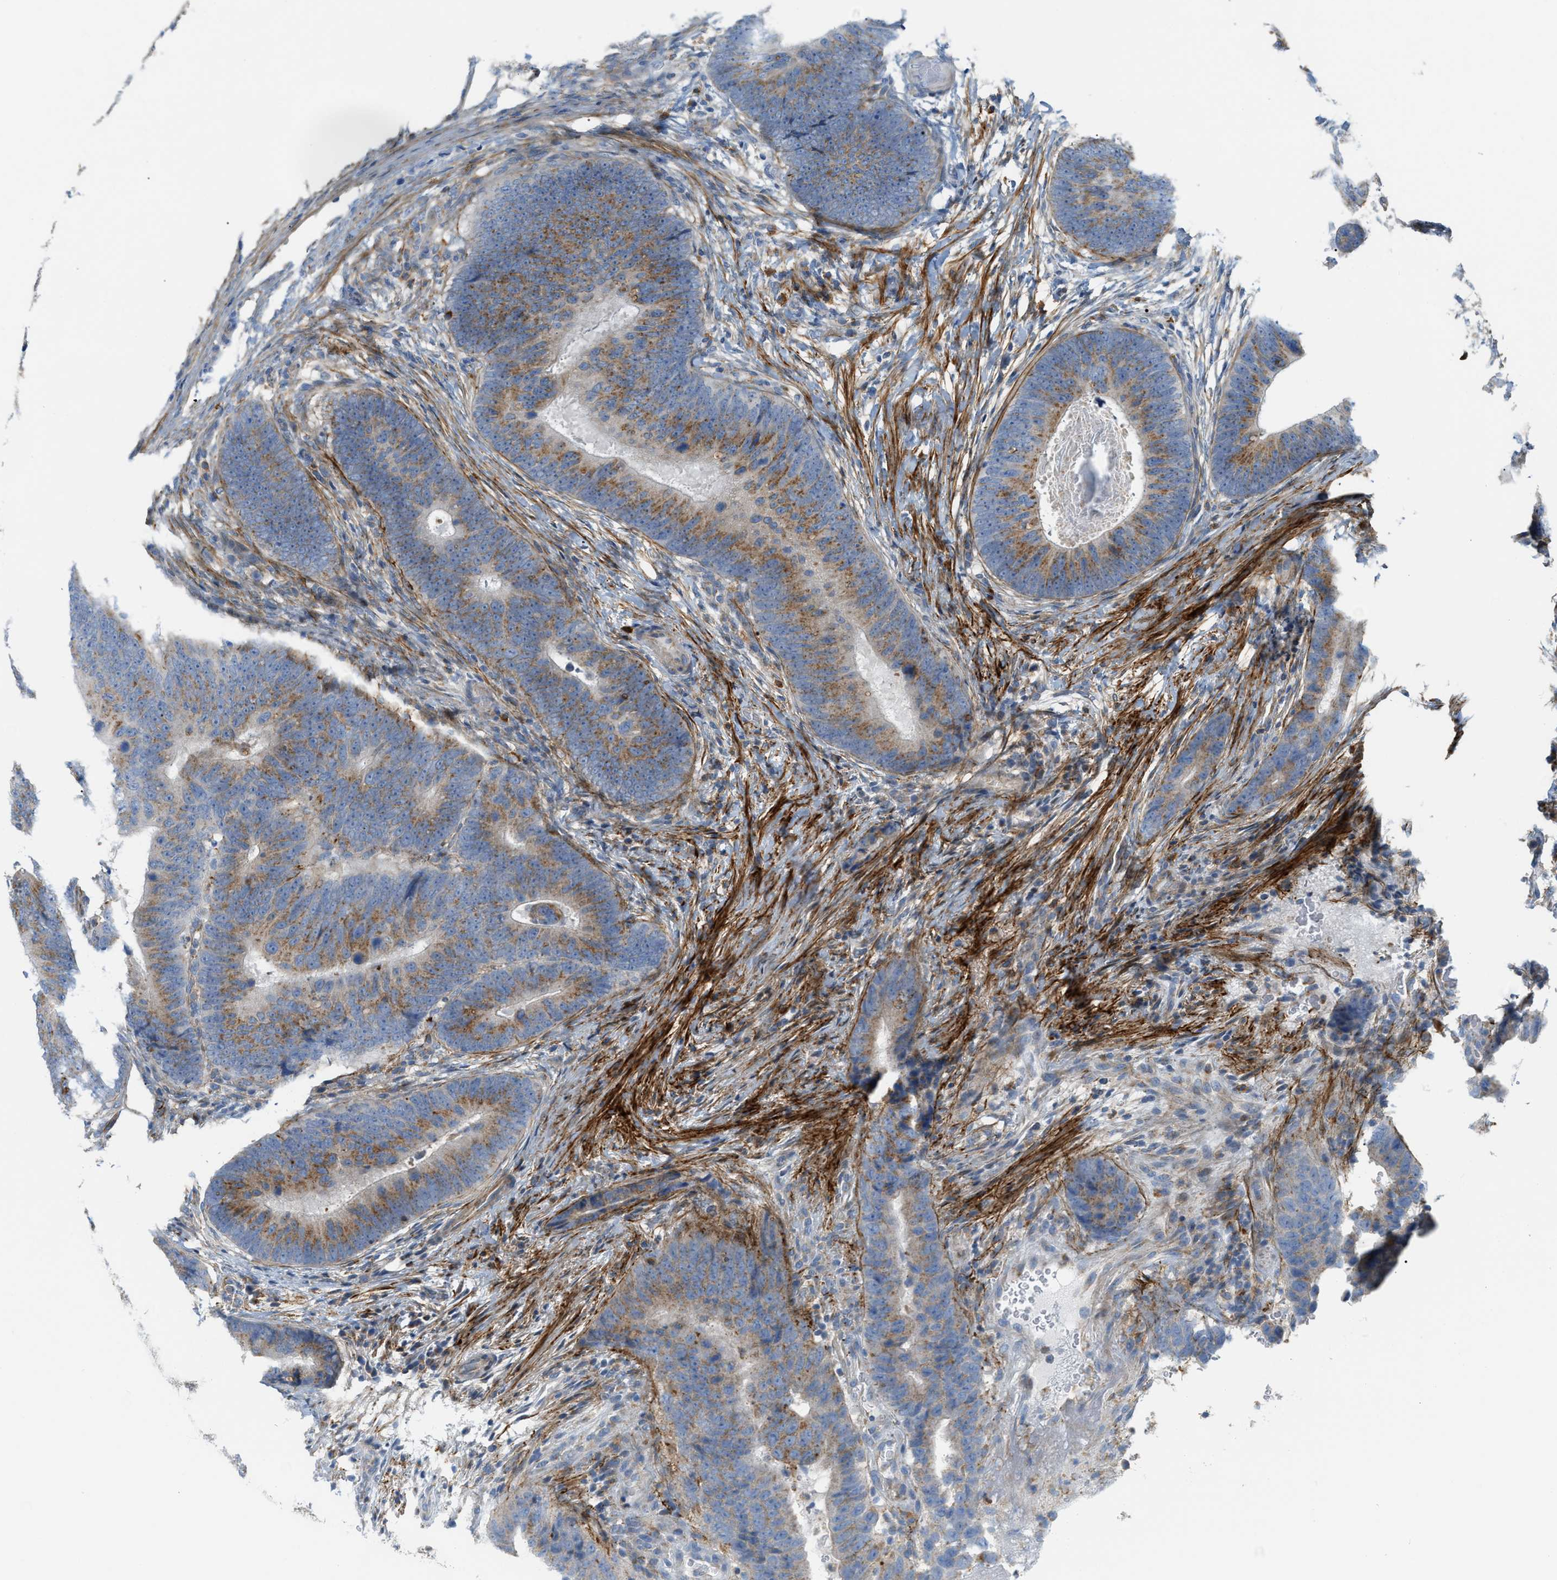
{"staining": {"intensity": "moderate", "quantity": ">75%", "location": "cytoplasmic/membranous"}, "tissue": "colorectal cancer", "cell_type": "Tumor cells", "image_type": "cancer", "snomed": [{"axis": "morphology", "description": "Adenocarcinoma, NOS"}, {"axis": "topography", "description": "Colon"}], "caption": "Immunohistochemistry of human adenocarcinoma (colorectal) exhibits medium levels of moderate cytoplasmic/membranous positivity in about >75% of tumor cells. Nuclei are stained in blue.", "gene": "LMBRD1", "patient": {"sex": "male", "age": 56}}